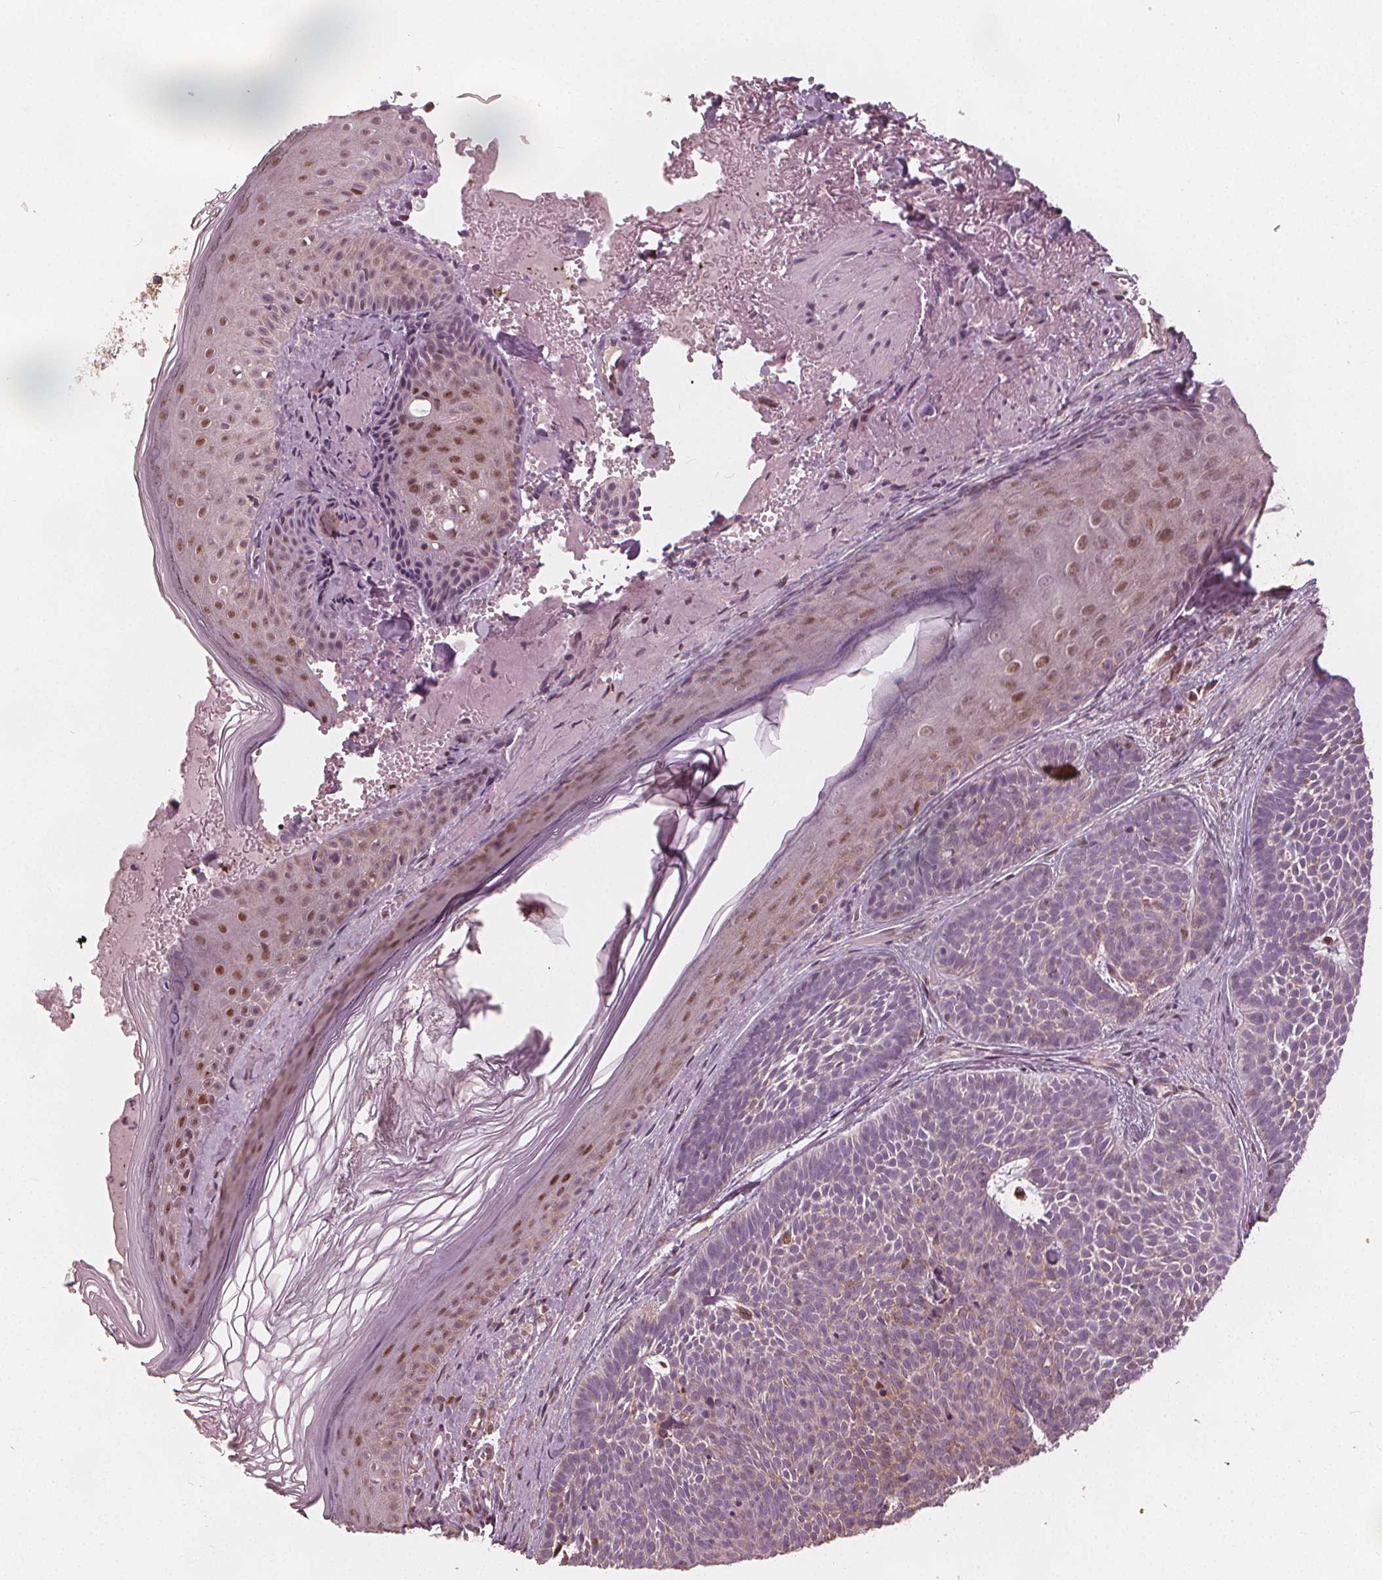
{"staining": {"intensity": "moderate", "quantity": "<25%", "location": "nuclear"}, "tissue": "skin cancer", "cell_type": "Tumor cells", "image_type": "cancer", "snomed": [{"axis": "morphology", "description": "Basal cell carcinoma"}, {"axis": "topography", "description": "Skin"}], "caption": "Skin cancer (basal cell carcinoma) stained with a brown dye displays moderate nuclear positive expression in approximately <25% of tumor cells.", "gene": "SQSTM1", "patient": {"sex": "male", "age": 81}}